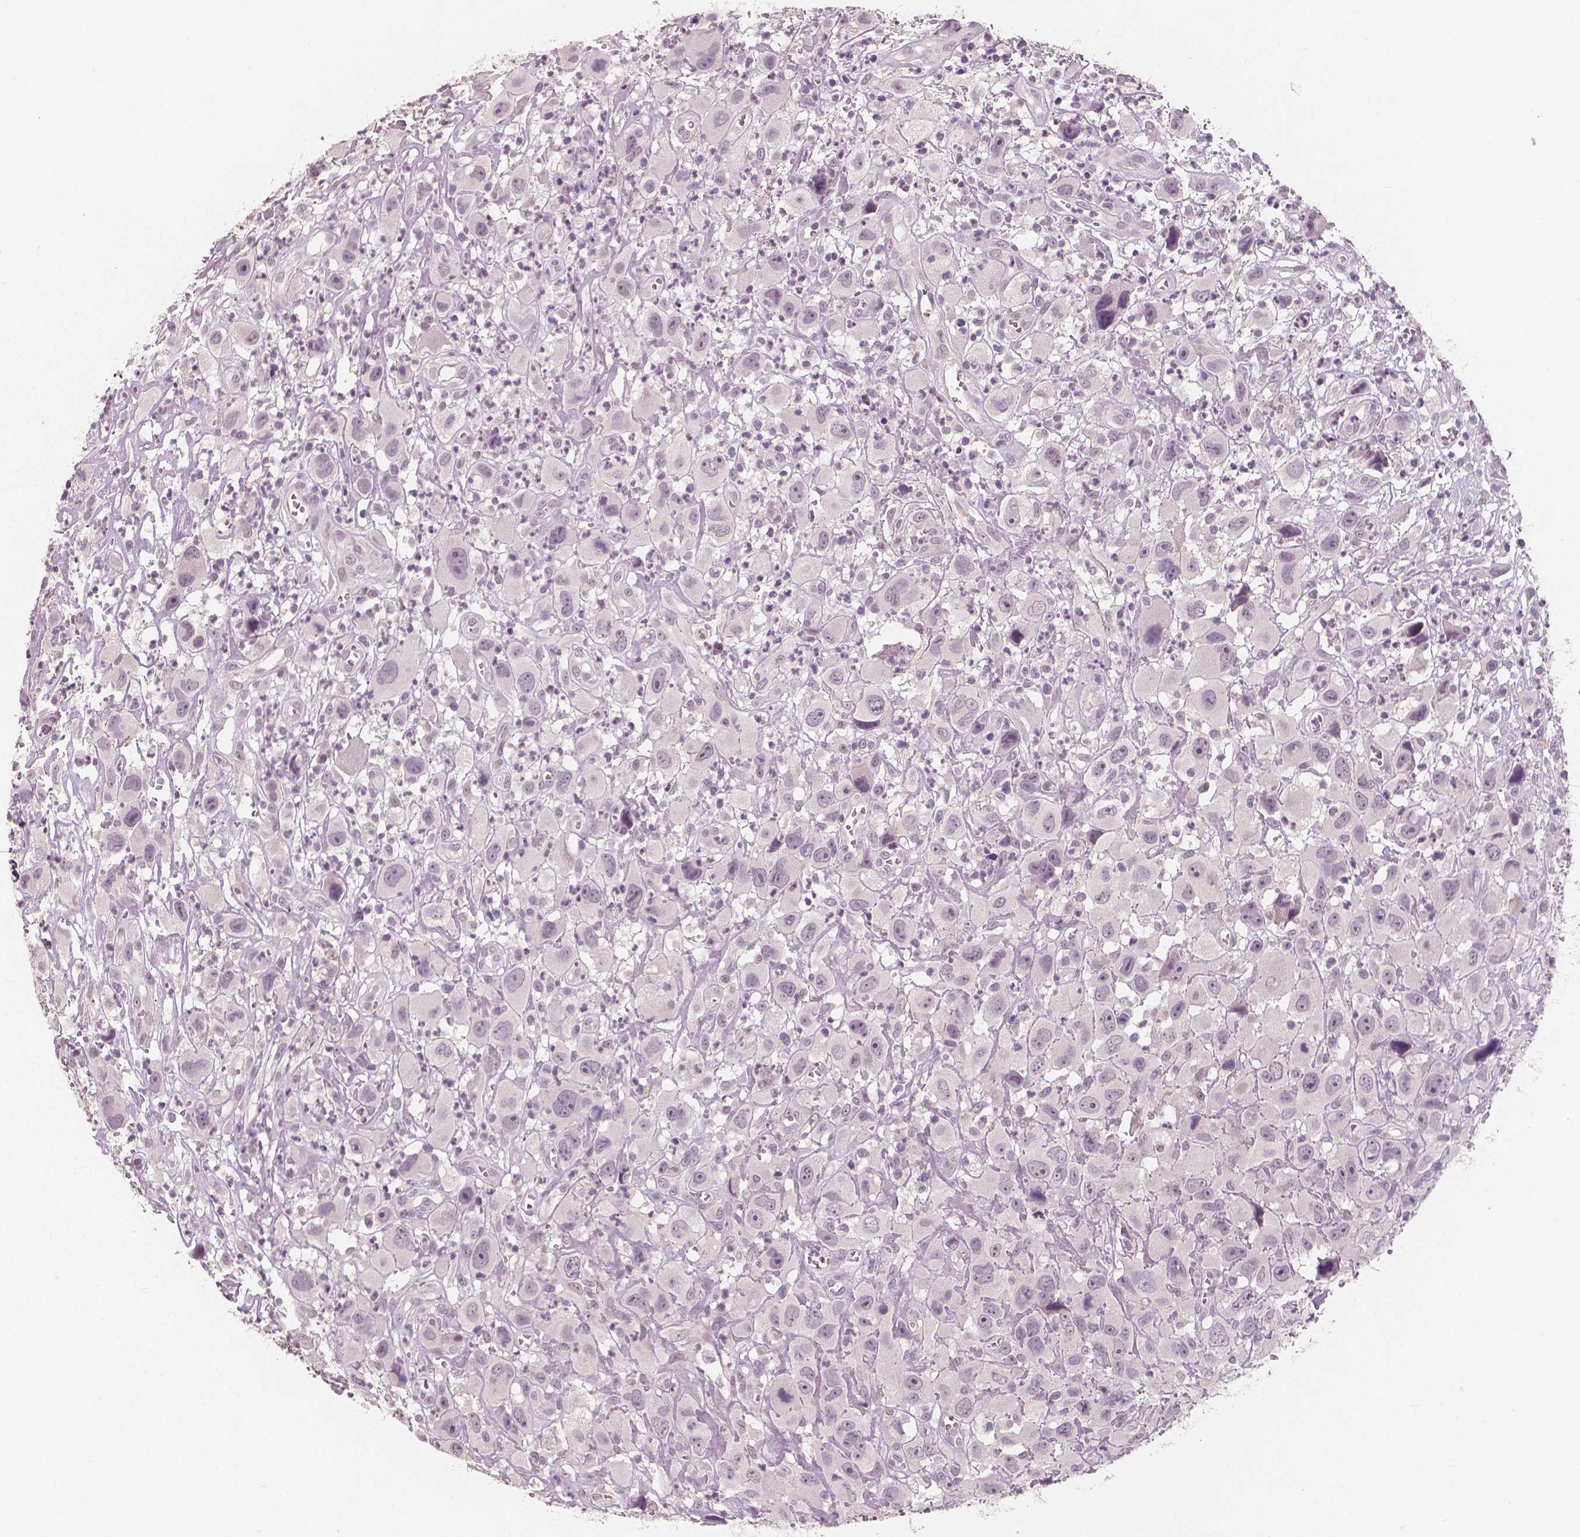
{"staining": {"intensity": "negative", "quantity": "none", "location": "none"}, "tissue": "head and neck cancer", "cell_type": "Tumor cells", "image_type": "cancer", "snomed": [{"axis": "morphology", "description": "Squamous cell carcinoma, NOS"}, {"axis": "morphology", "description": "Squamous cell carcinoma, metastatic, NOS"}, {"axis": "topography", "description": "Oral tissue"}, {"axis": "topography", "description": "Head-Neck"}], "caption": "Histopathology image shows no significant protein expression in tumor cells of head and neck cancer. (Brightfield microscopy of DAB IHC at high magnification).", "gene": "RNASE7", "patient": {"sex": "female", "age": 85}}